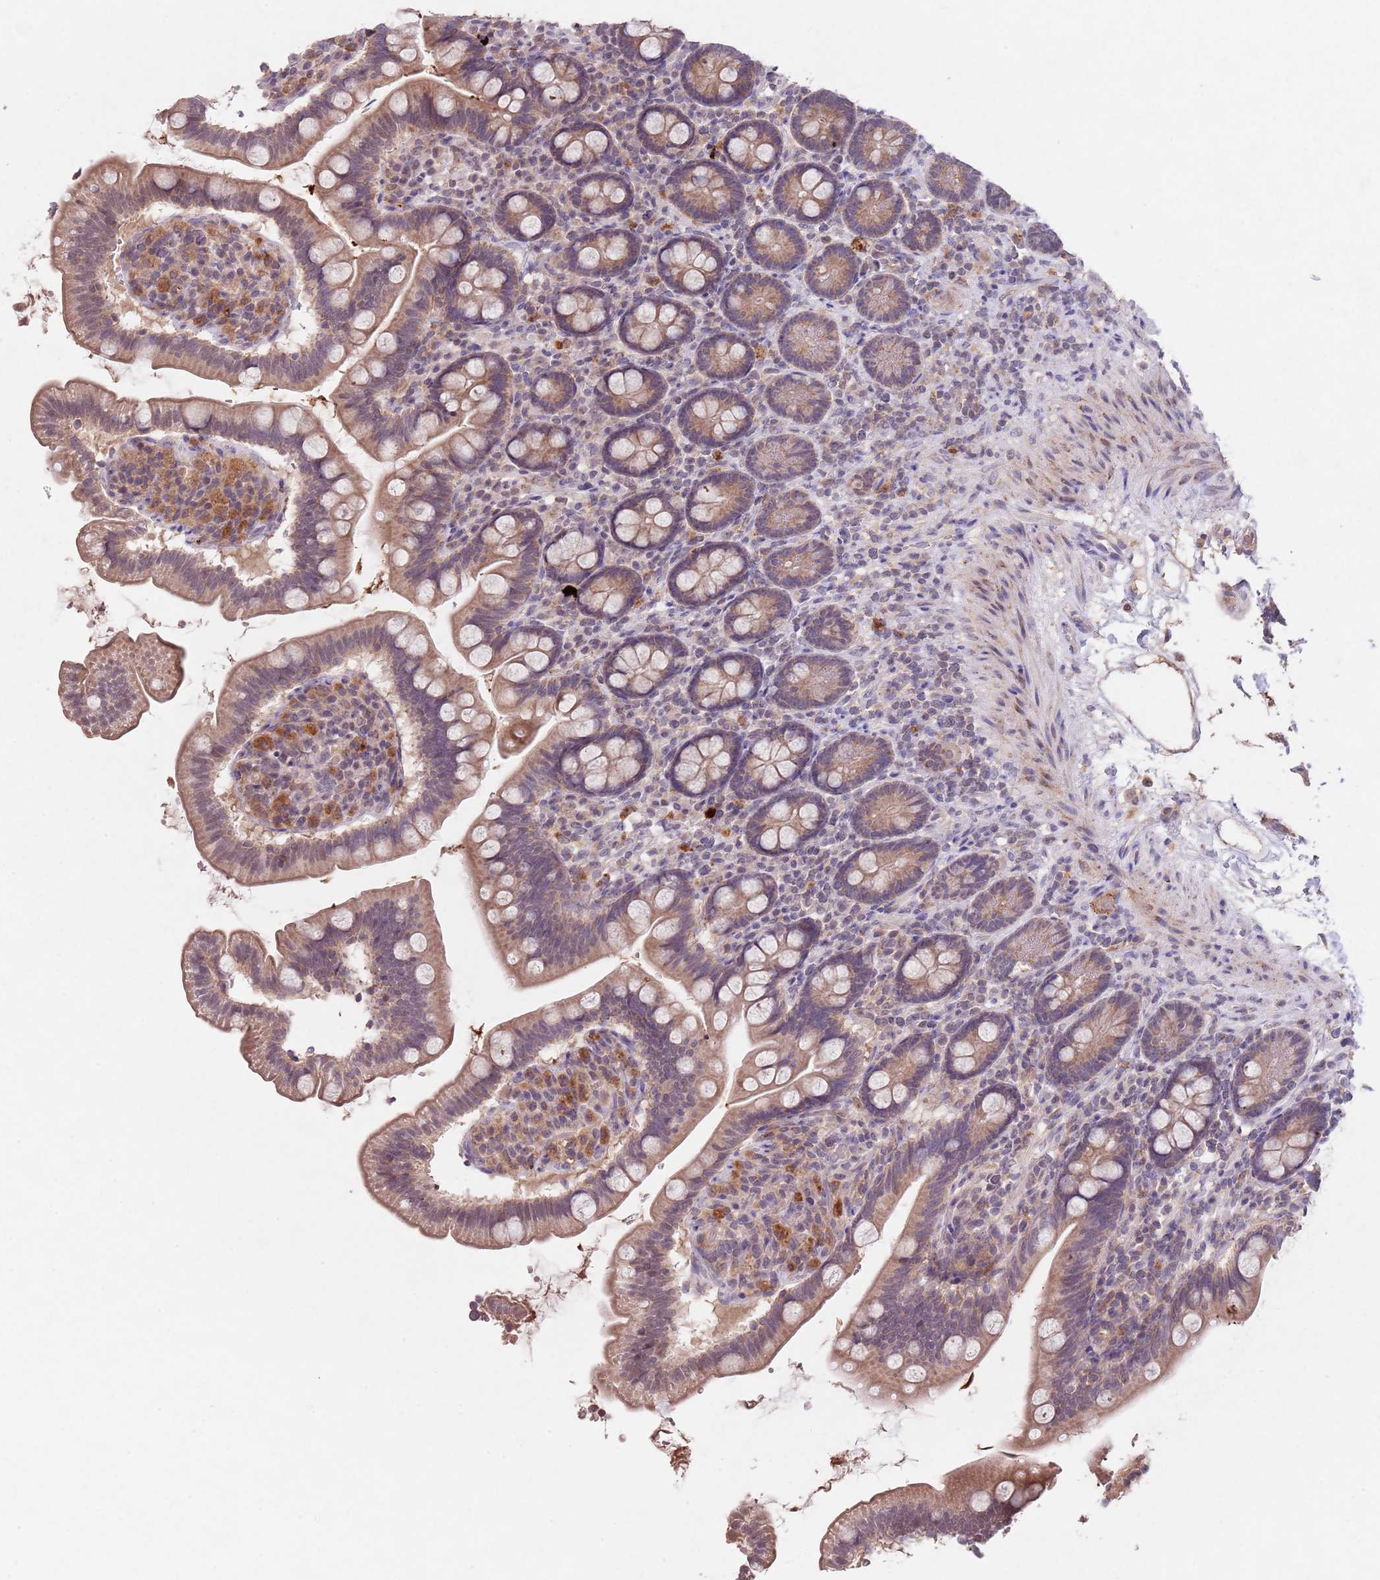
{"staining": {"intensity": "moderate", "quantity": ">75%", "location": "cytoplasmic/membranous"}, "tissue": "small intestine", "cell_type": "Glandular cells", "image_type": "normal", "snomed": [{"axis": "morphology", "description": "Normal tissue, NOS"}, {"axis": "topography", "description": "Small intestine"}], "caption": "The photomicrograph demonstrates a brown stain indicating the presence of a protein in the cytoplasmic/membranous of glandular cells in small intestine. The staining was performed using DAB (3,3'-diaminobenzidine), with brown indicating positive protein expression. Nuclei are stained blue with hematoxylin.", "gene": "NRDE2", "patient": {"sex": "female", "age": 64}}